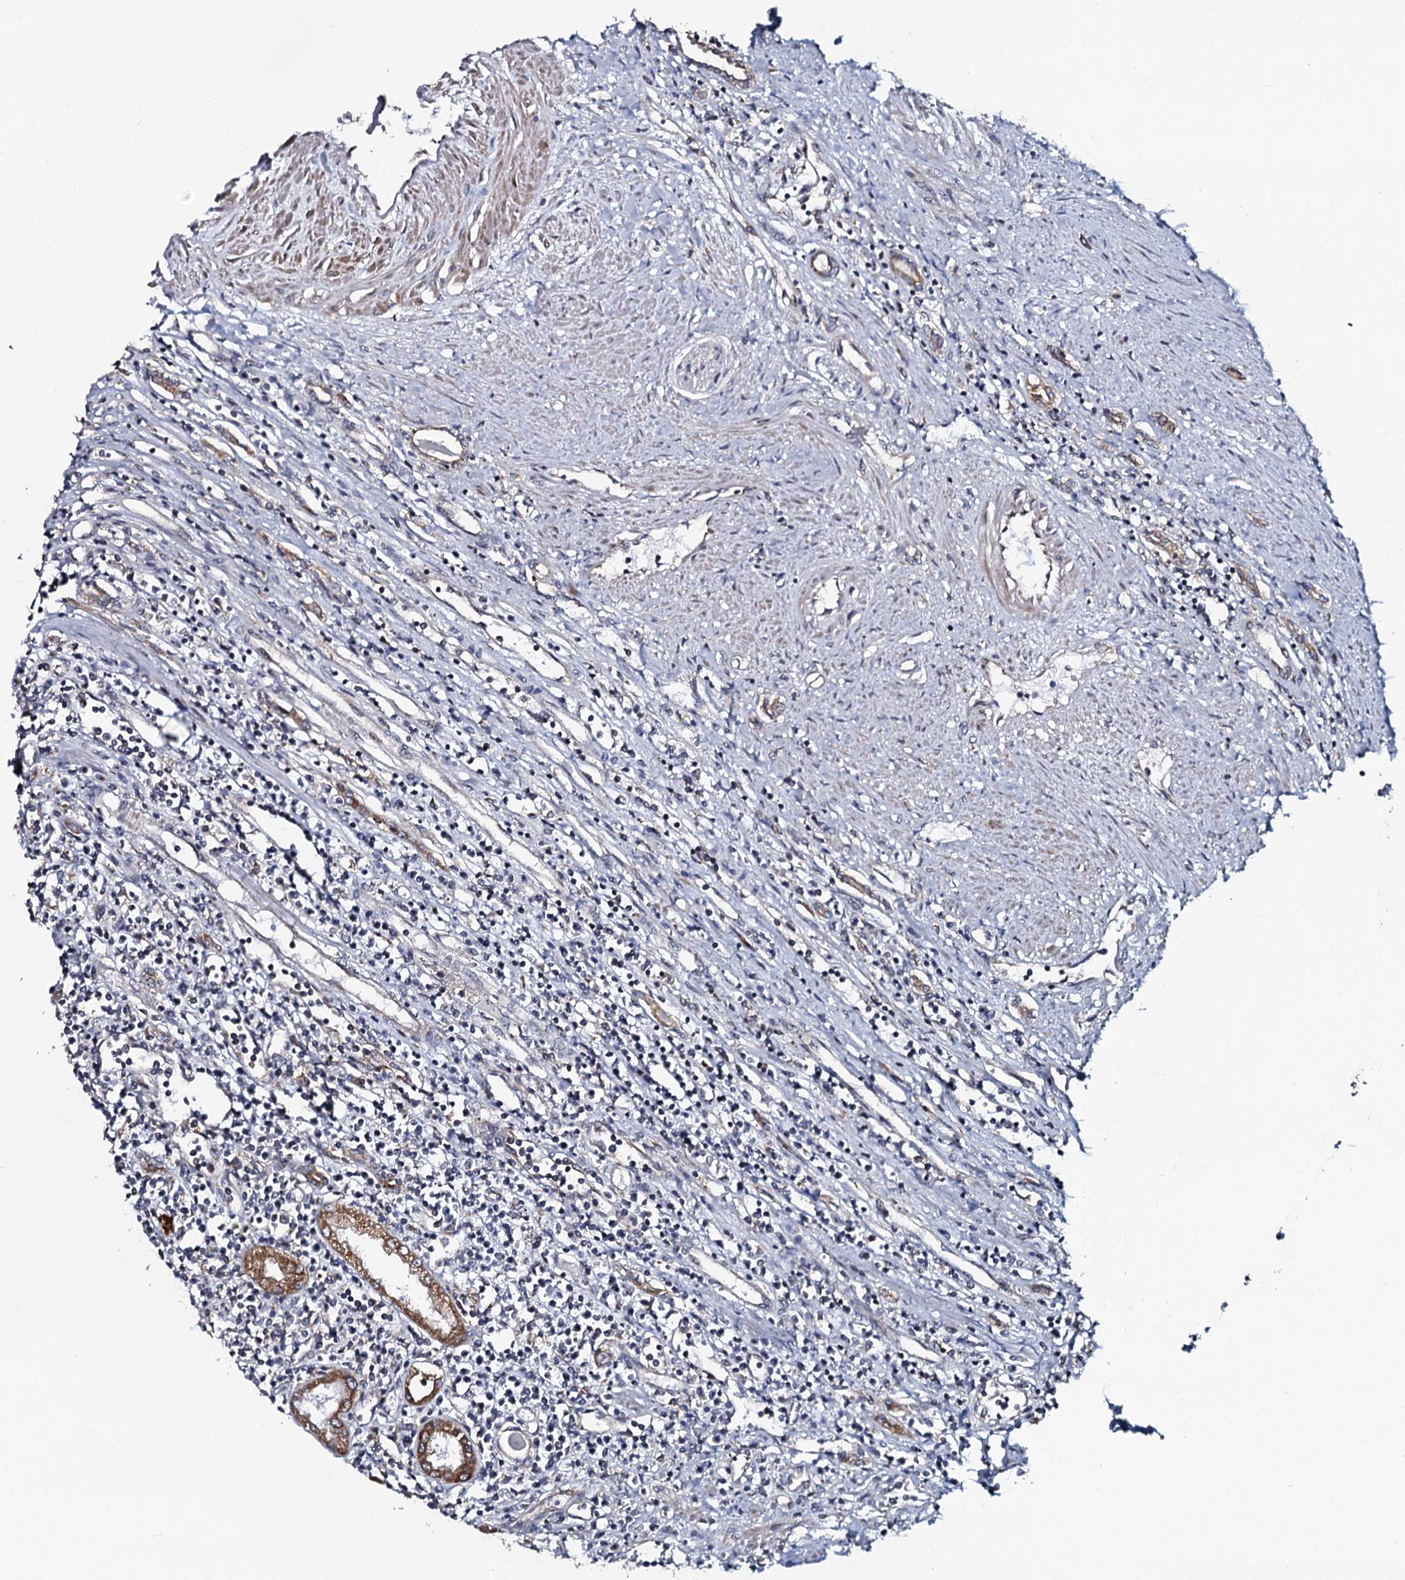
{"staining": {"intensity": "negative", "quantity": "none", "location": "none"}, "tissue": "renal cancer", "cell_type": "Tumor cells", "image_type": "cancer", "snomed": [{"axis": "morphology", "description": "Adenocarcinoma, NOS"}, {"axis": "topography", "description": "Kidney"}], "caption": "There is no significant expression in tumor cells of renal cancer. Nuclei are stained in blue.", "gene": "TMEM151A", "patient": {"sex": "male", "age": 59}}